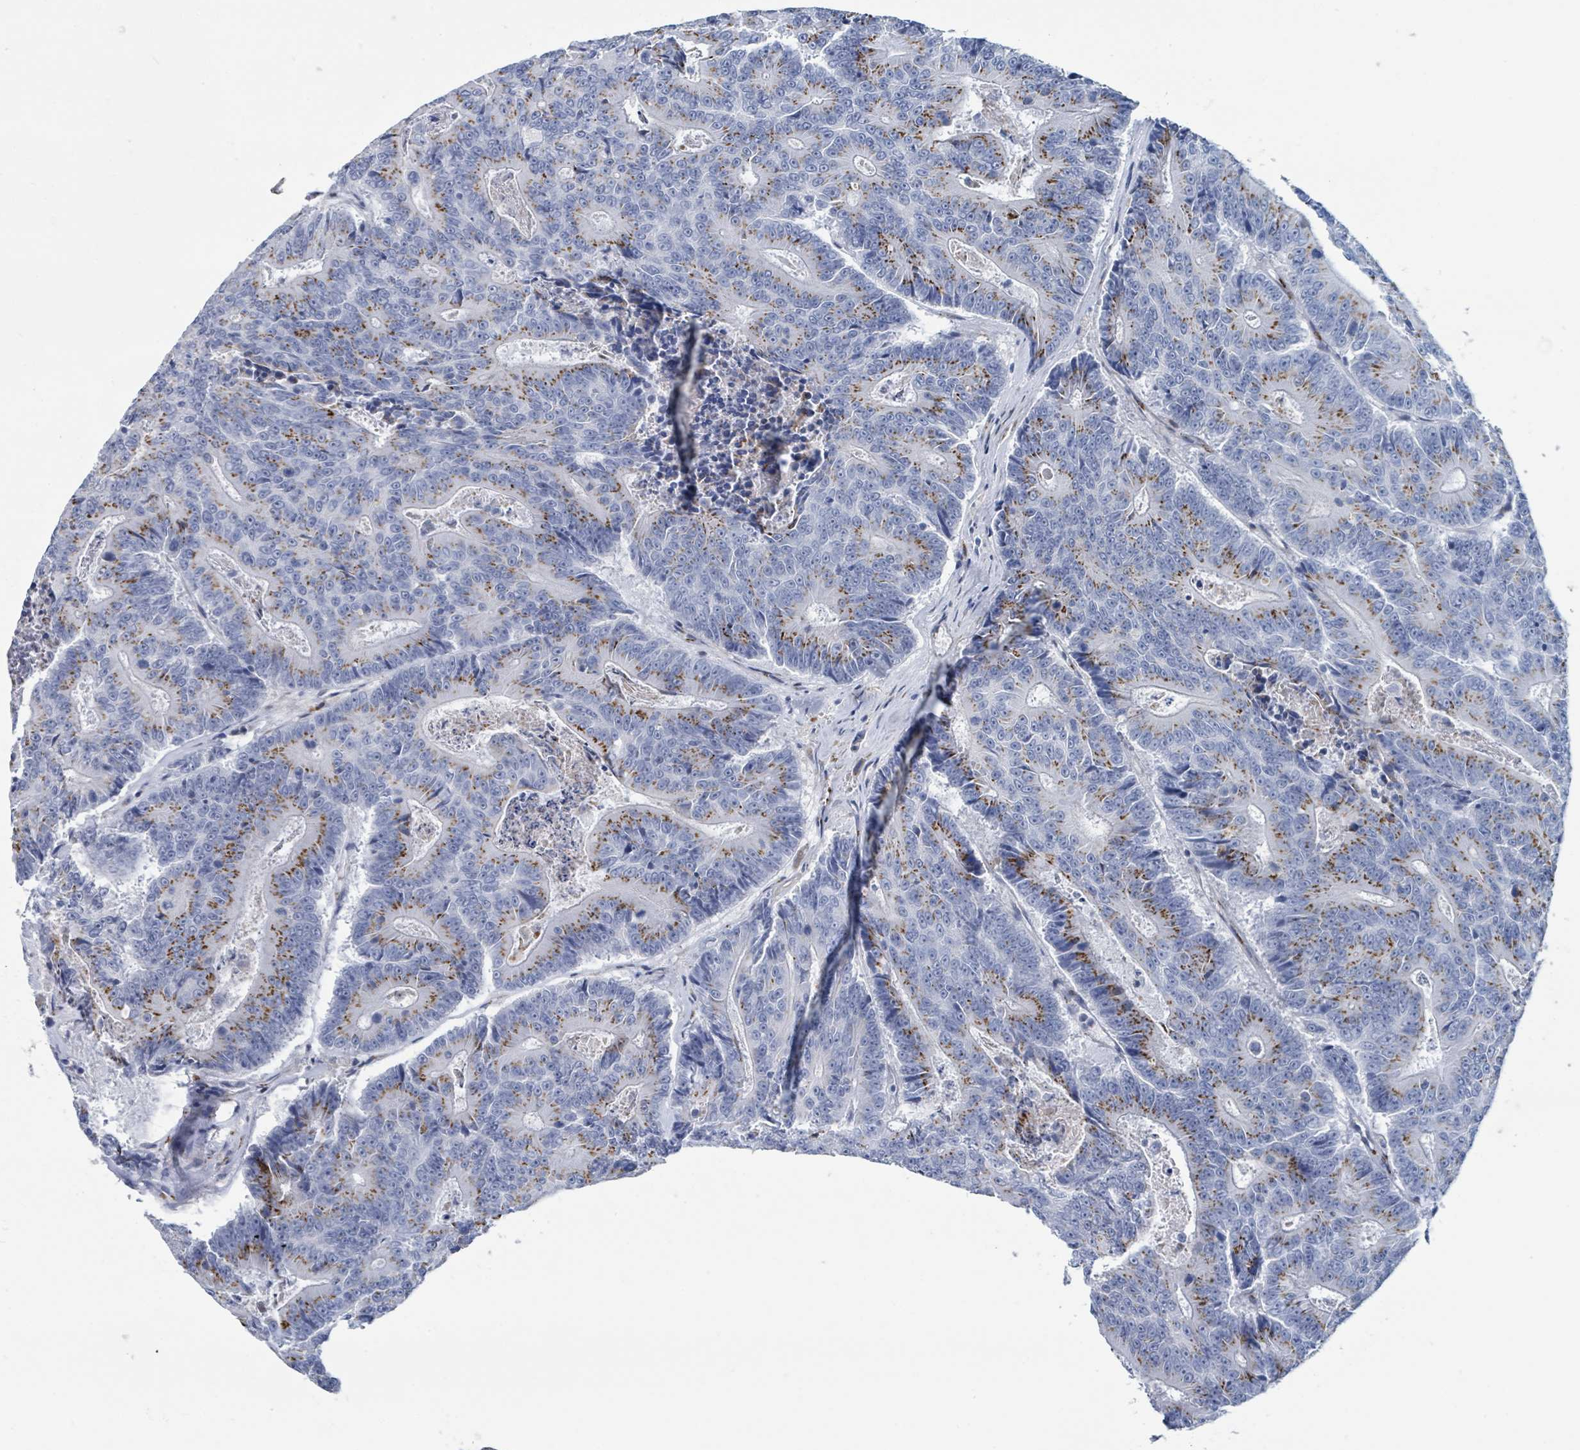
{"staining": {"intensity": "moderate", "quantity": "25%-75%", "location": "cytoplasmic/membranous"}, "tissue": "colorectal cancer", "cell_type": "Tumor cells", "image_type": "cancer", "snomed": [{"axis": "morphology", "description": "Adenocarcinoma, NOS"}, {"axis": "topography", "description": "Colon"}], "caption": "A photomicrograph showing moderate cytoplasmic/membranous staining in approximately 25%-75% of tumor cells in adenocarcinoma (colorectal), as visualized by brown immunohistochemical staining.", "gene": "DCAF5", "patient": {"sex": "male", "age": 83}}